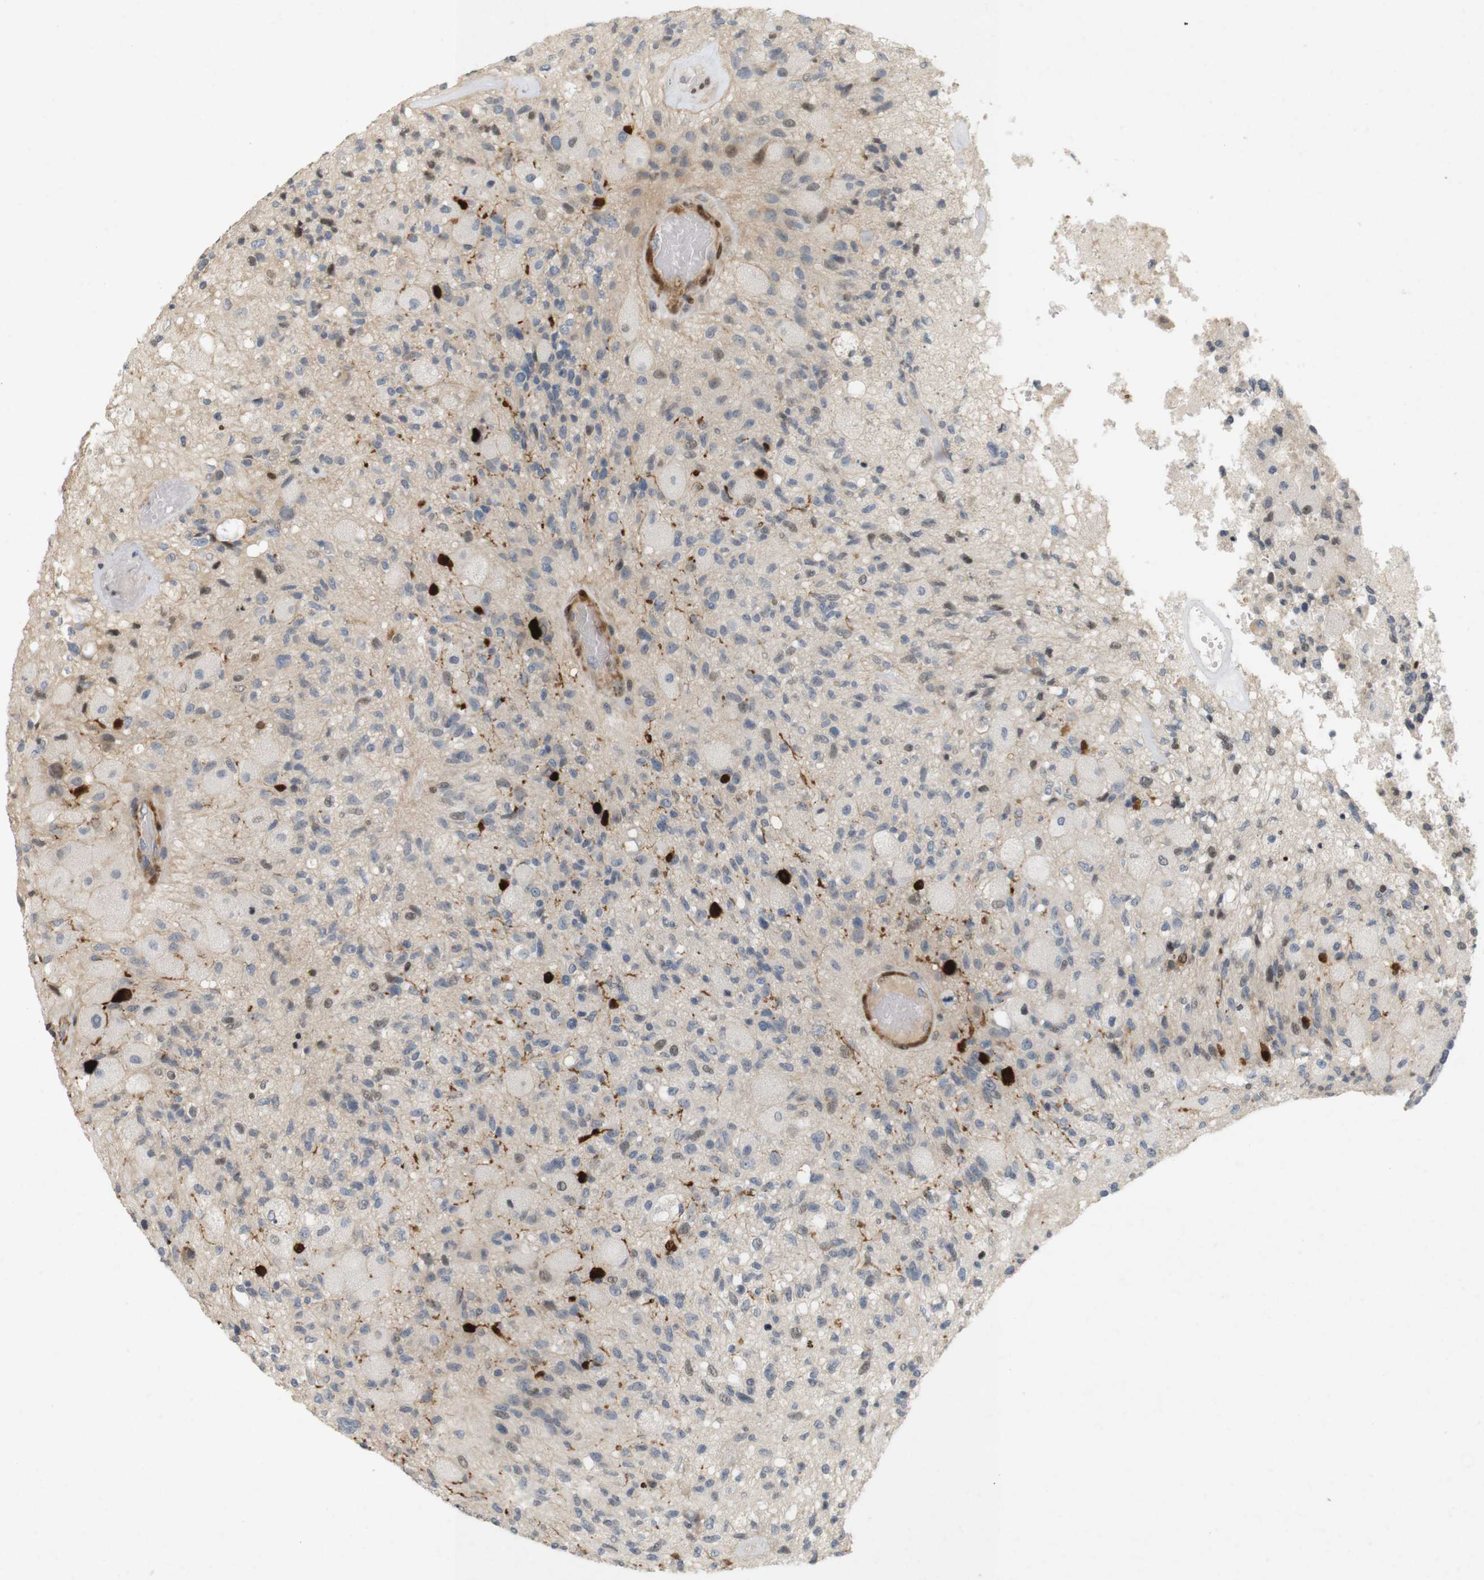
{"staining": {"intensity": "negative", "quantity": "none", "location": "none"}, "tissue": "glioma", "cell_type": "Tumor cells", "image_type": "cancer", "snomed": [{"axis": "morphology", "description": "Normal tissue, NOS"}, {"axis": "morphology", "description": "Glioma, malignant, High grade"}, {"axis": "topography", "description": "Cerebral cortex"}], "caption": "Tumor cells show no significant protein expression in malignant high-grade glioma.", "gene": "PPP1R14A", "patient": {"sex": "male", "age": 77}}